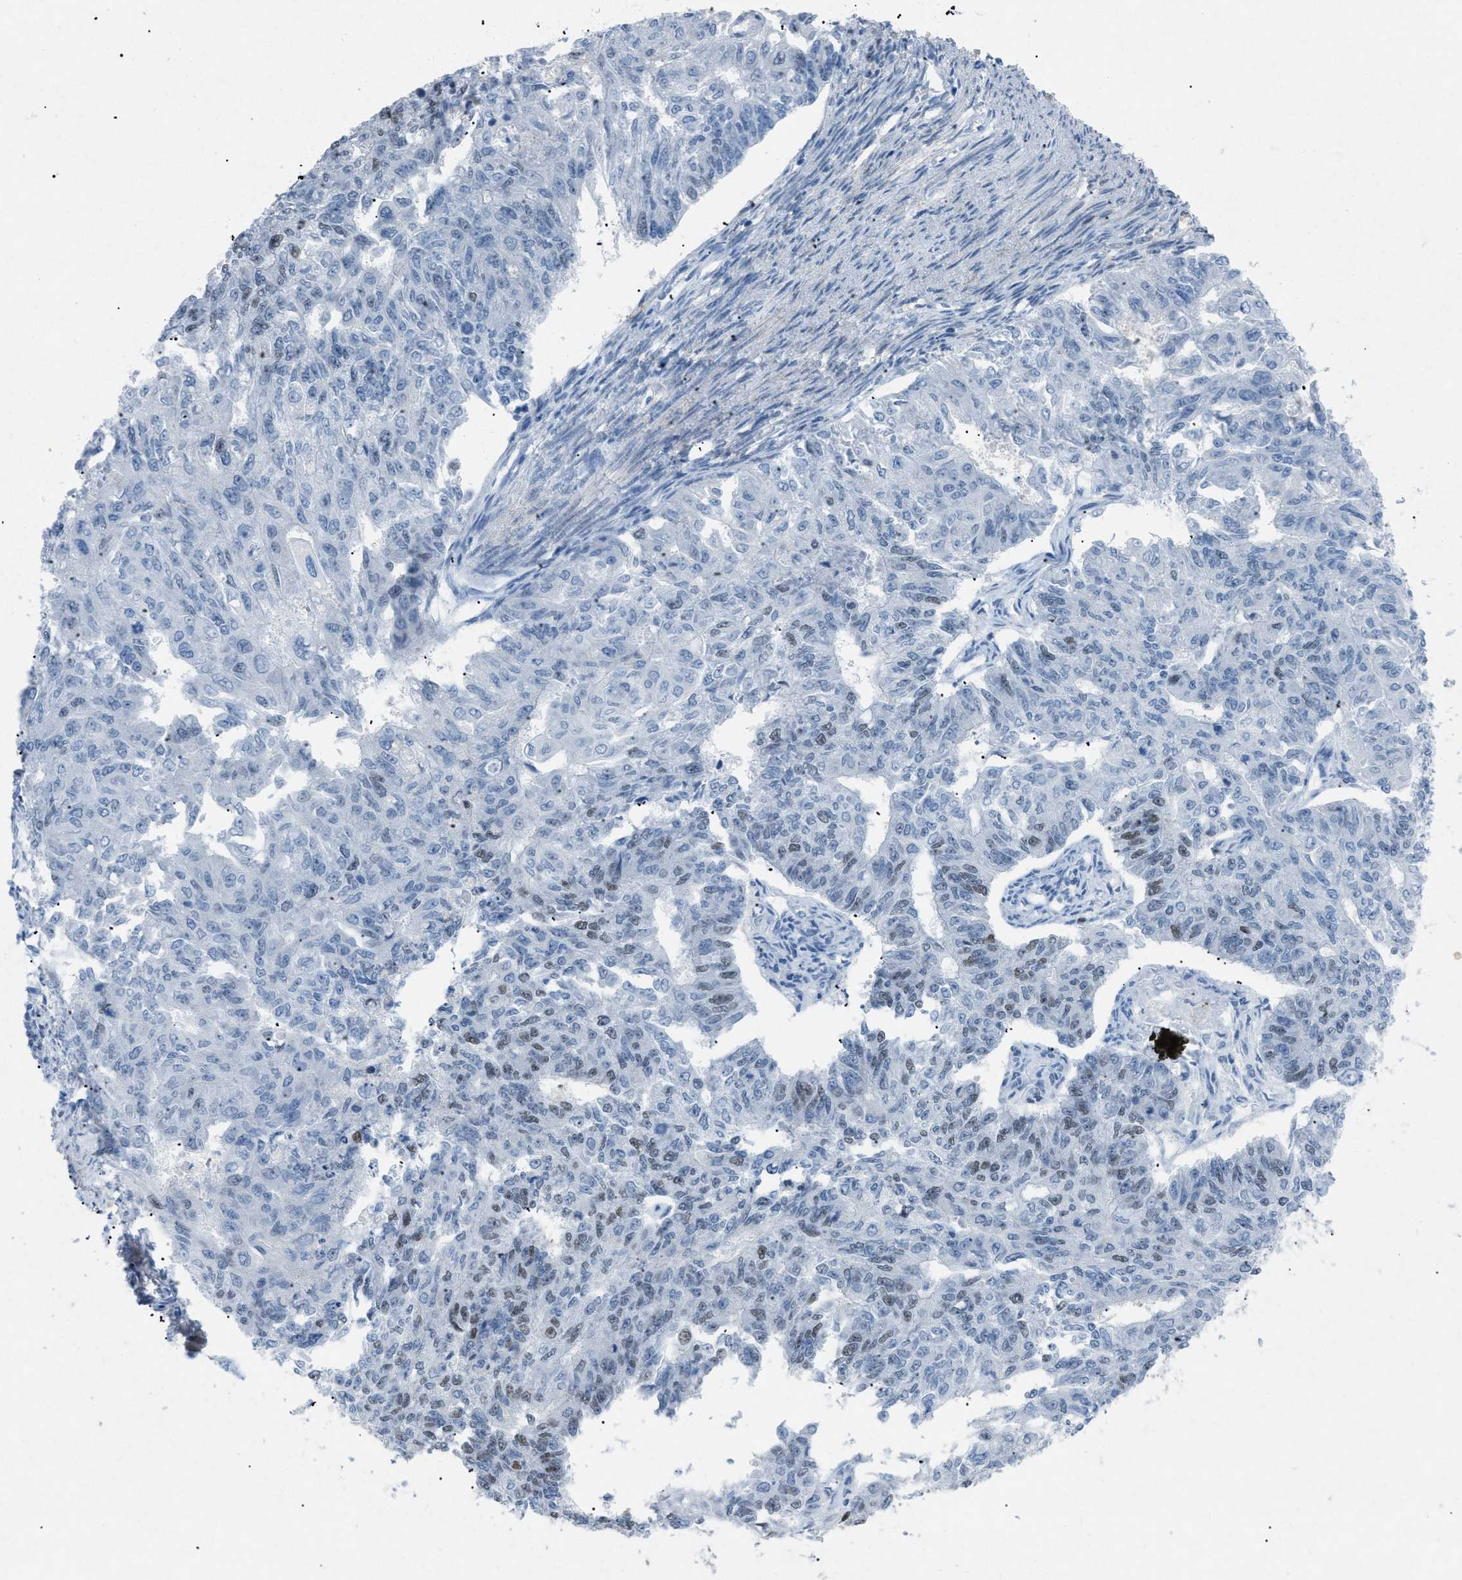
{"staining": {"intensity": "weak", "quantity": "<25%", "location": "nuclear"}, "tissue": "endometrial cancer", "cell_type": "Tumor cells", "image_type": "cancer", "snomed": [{"axis": "morphology", "description": "Adenocarcinoma, NOS"}, {"axis": "topography", "description": "Endometrium"}], "caption": "Immunohistochemistry (IHC) photomicrograph of human endometrial adenocarcinoma stained for a protein (brown), which displays no expression in tumor cells.", "gene": "TASOR", "patient": {"sex": "female", "age": 32}}